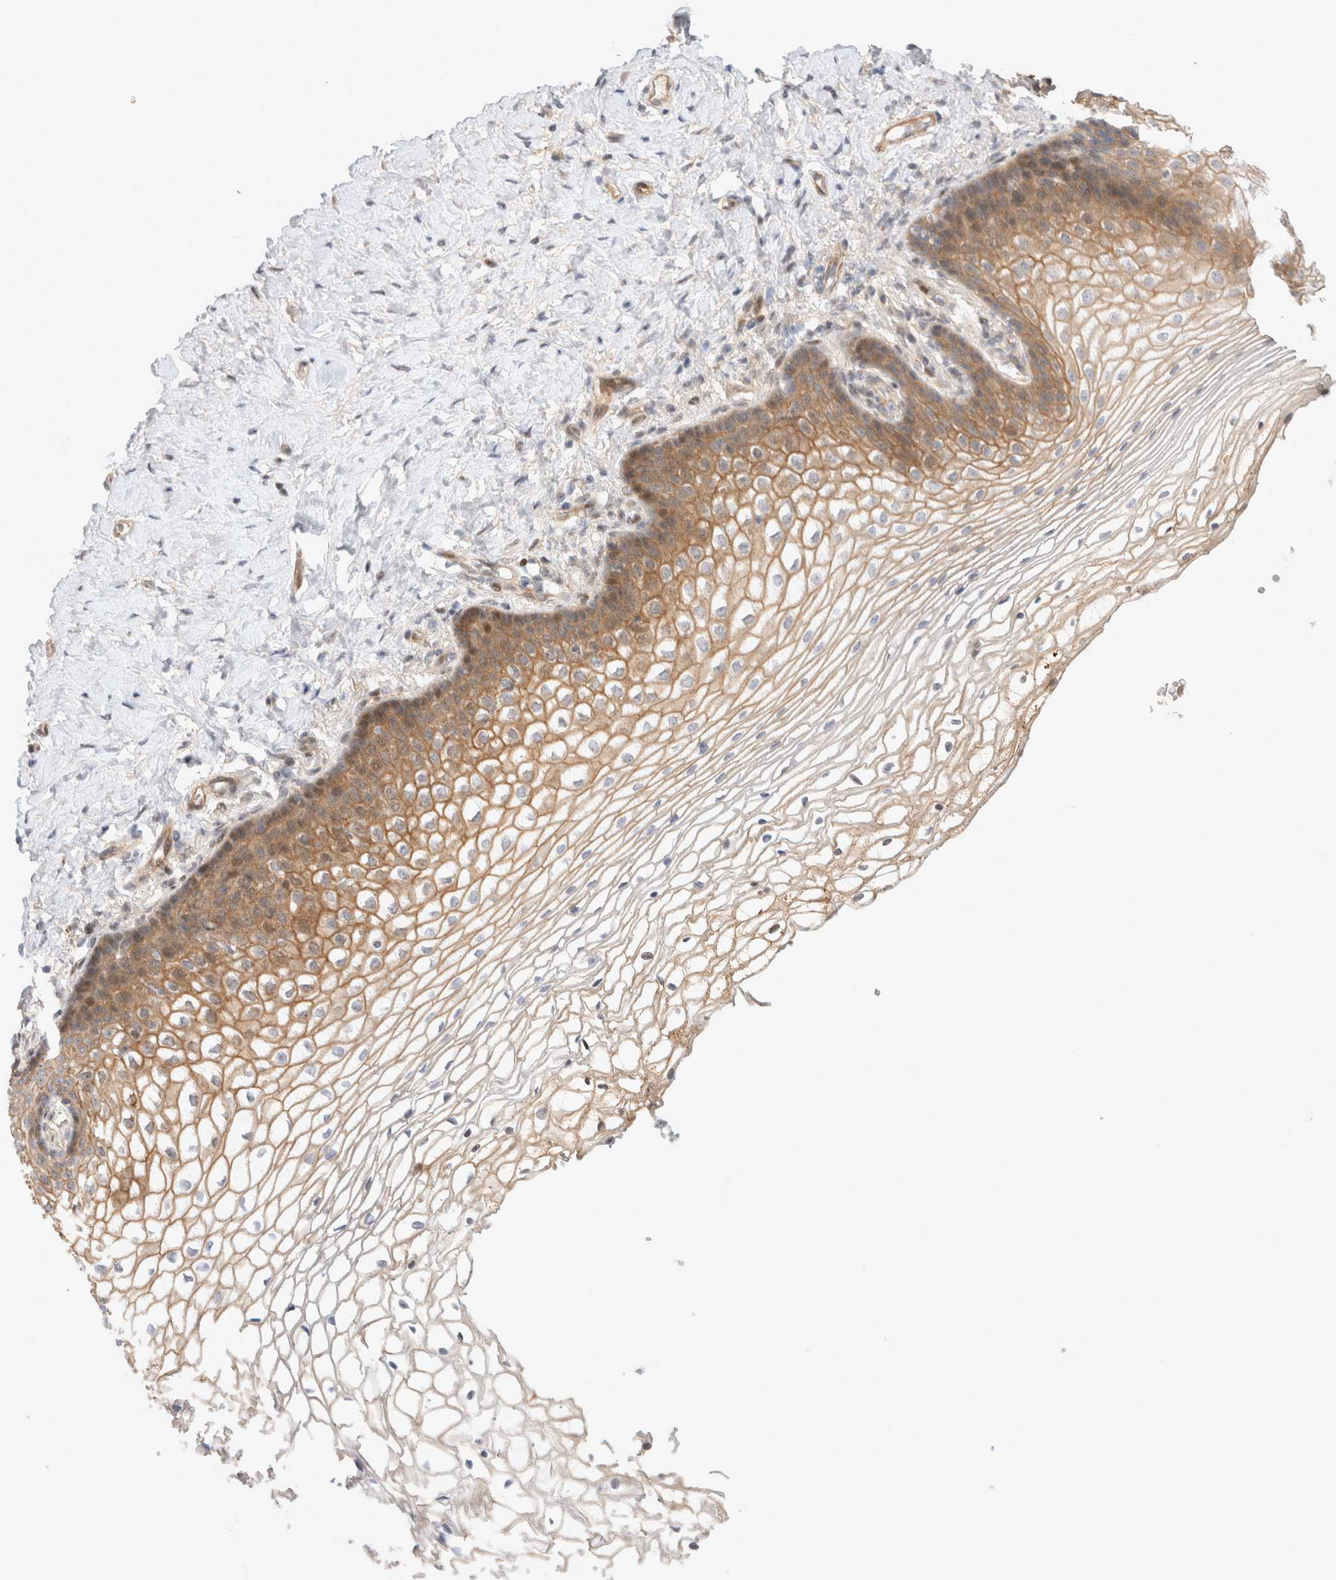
{"staining": {"intensity": "moderate", "quantity": ">75%", "location": "cytoplasmic/membranous"}, "tissue": "vagina", "cell_type": "Squamous epithelial cells", "image_type": "normal", "snomed": [{"axis": "morphology", "description": "Normal tissue, NOS"}, {"axis": "topography", "description": "Vagina"}], "caption": "Immunohistochemical staining of normal human vagina shows >75% levels of moderate cytoplasmic/membranous protein staining in about >75% of squamous epithelial cells.", "gene": "TCF4", "patient": {"sex": "female", "age": 60}}